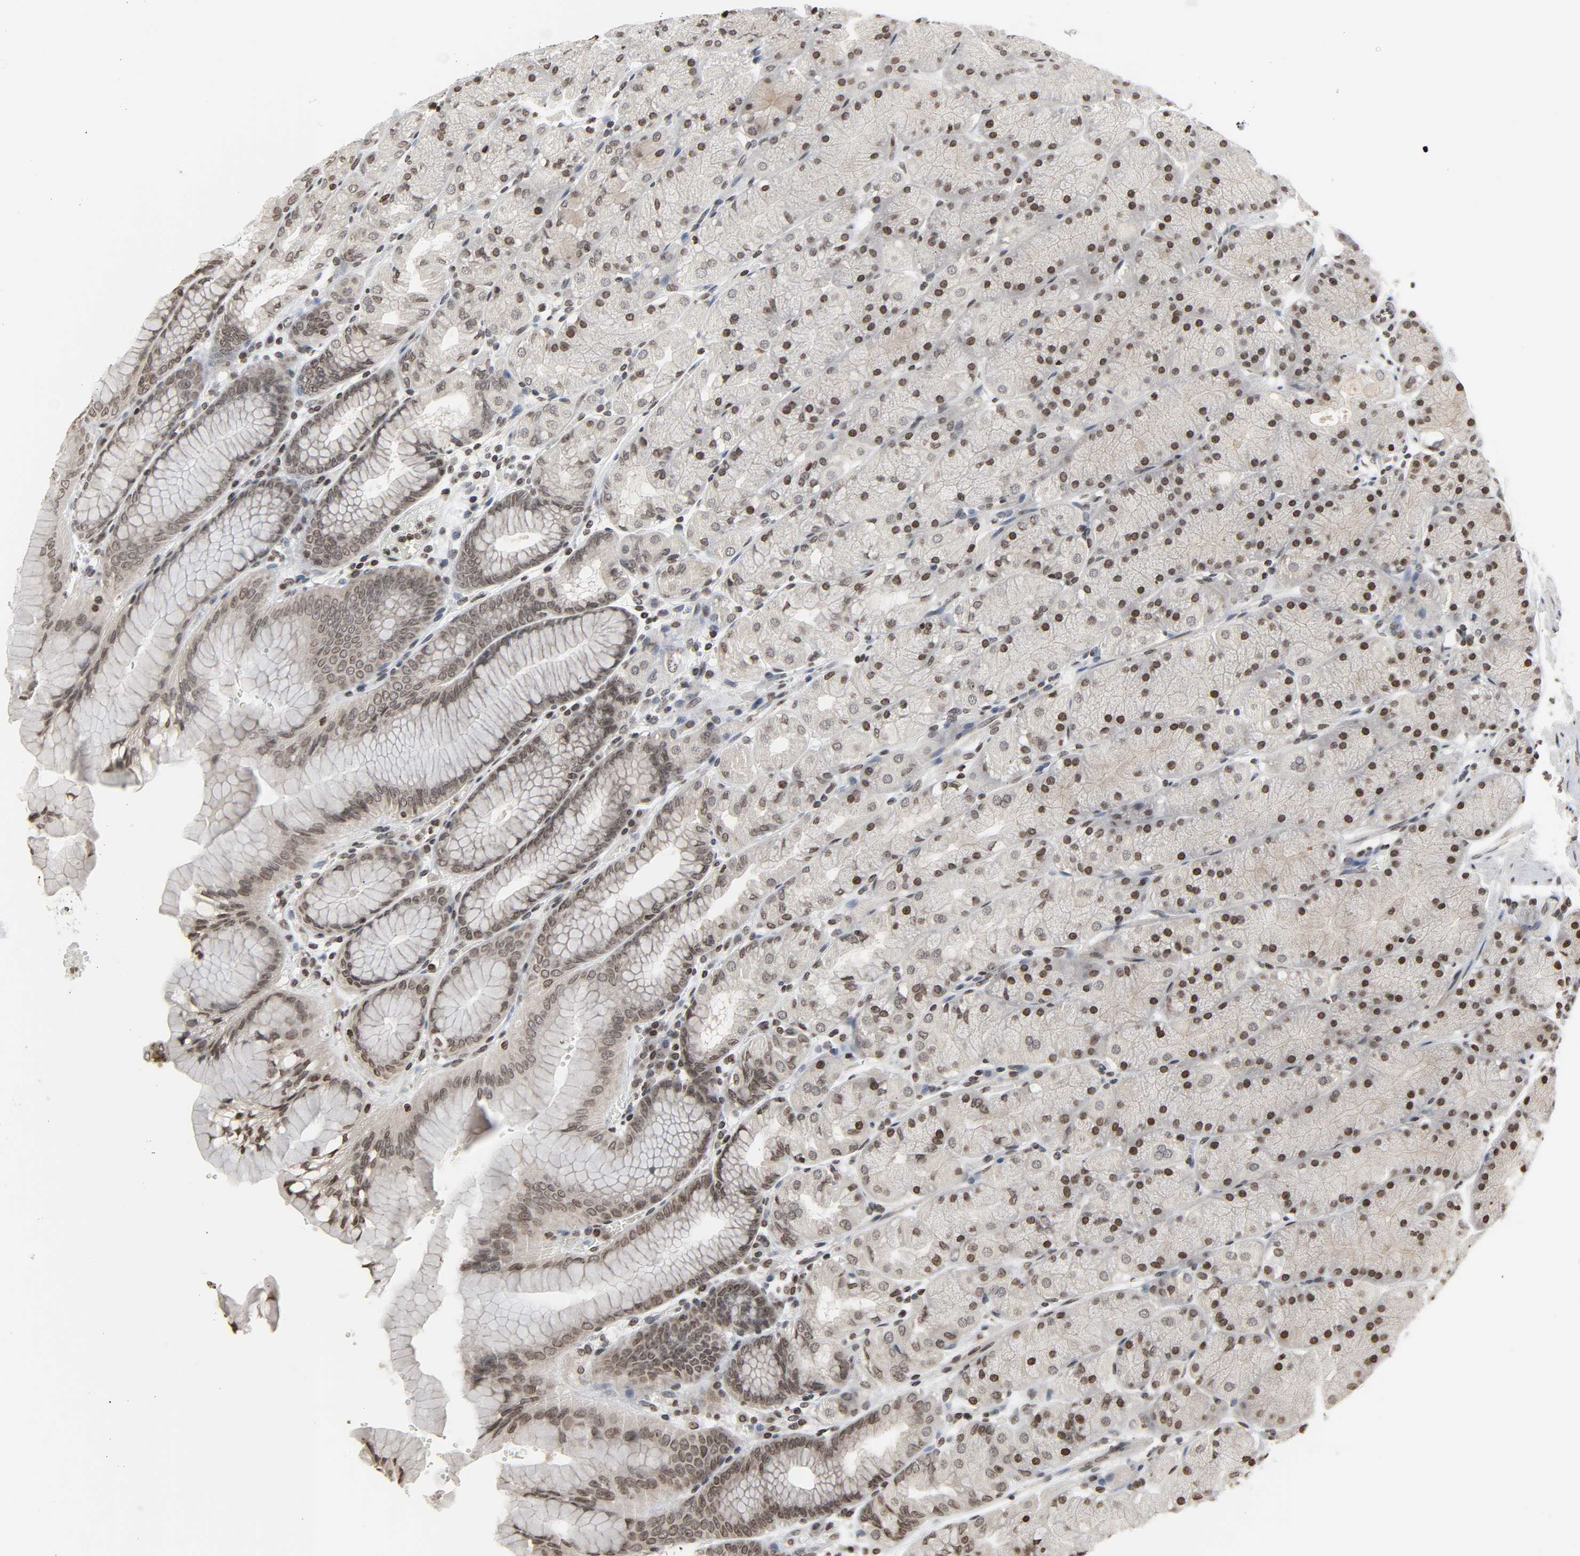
{"staining": {"intensity": "moderate", "quantity": ">75%", "location": "nuclear"}, "tissue": "stomach", "cell_type": "Glandular cells", "image_type": "normal", "snomed": [{"axis": "morphology", "description": "Normal tissue, NOS"}, {"axis": "topography", "description": "Stomach, upper"}, {"axis": "topography", "description": "Stomach"}], "caption": "Protein analysis of normal stomach displays moderate nuclear expression in about >75% of glandular cells.", "gene": "ELAVL1", "patient": {"sex": "male", "age": 76}}